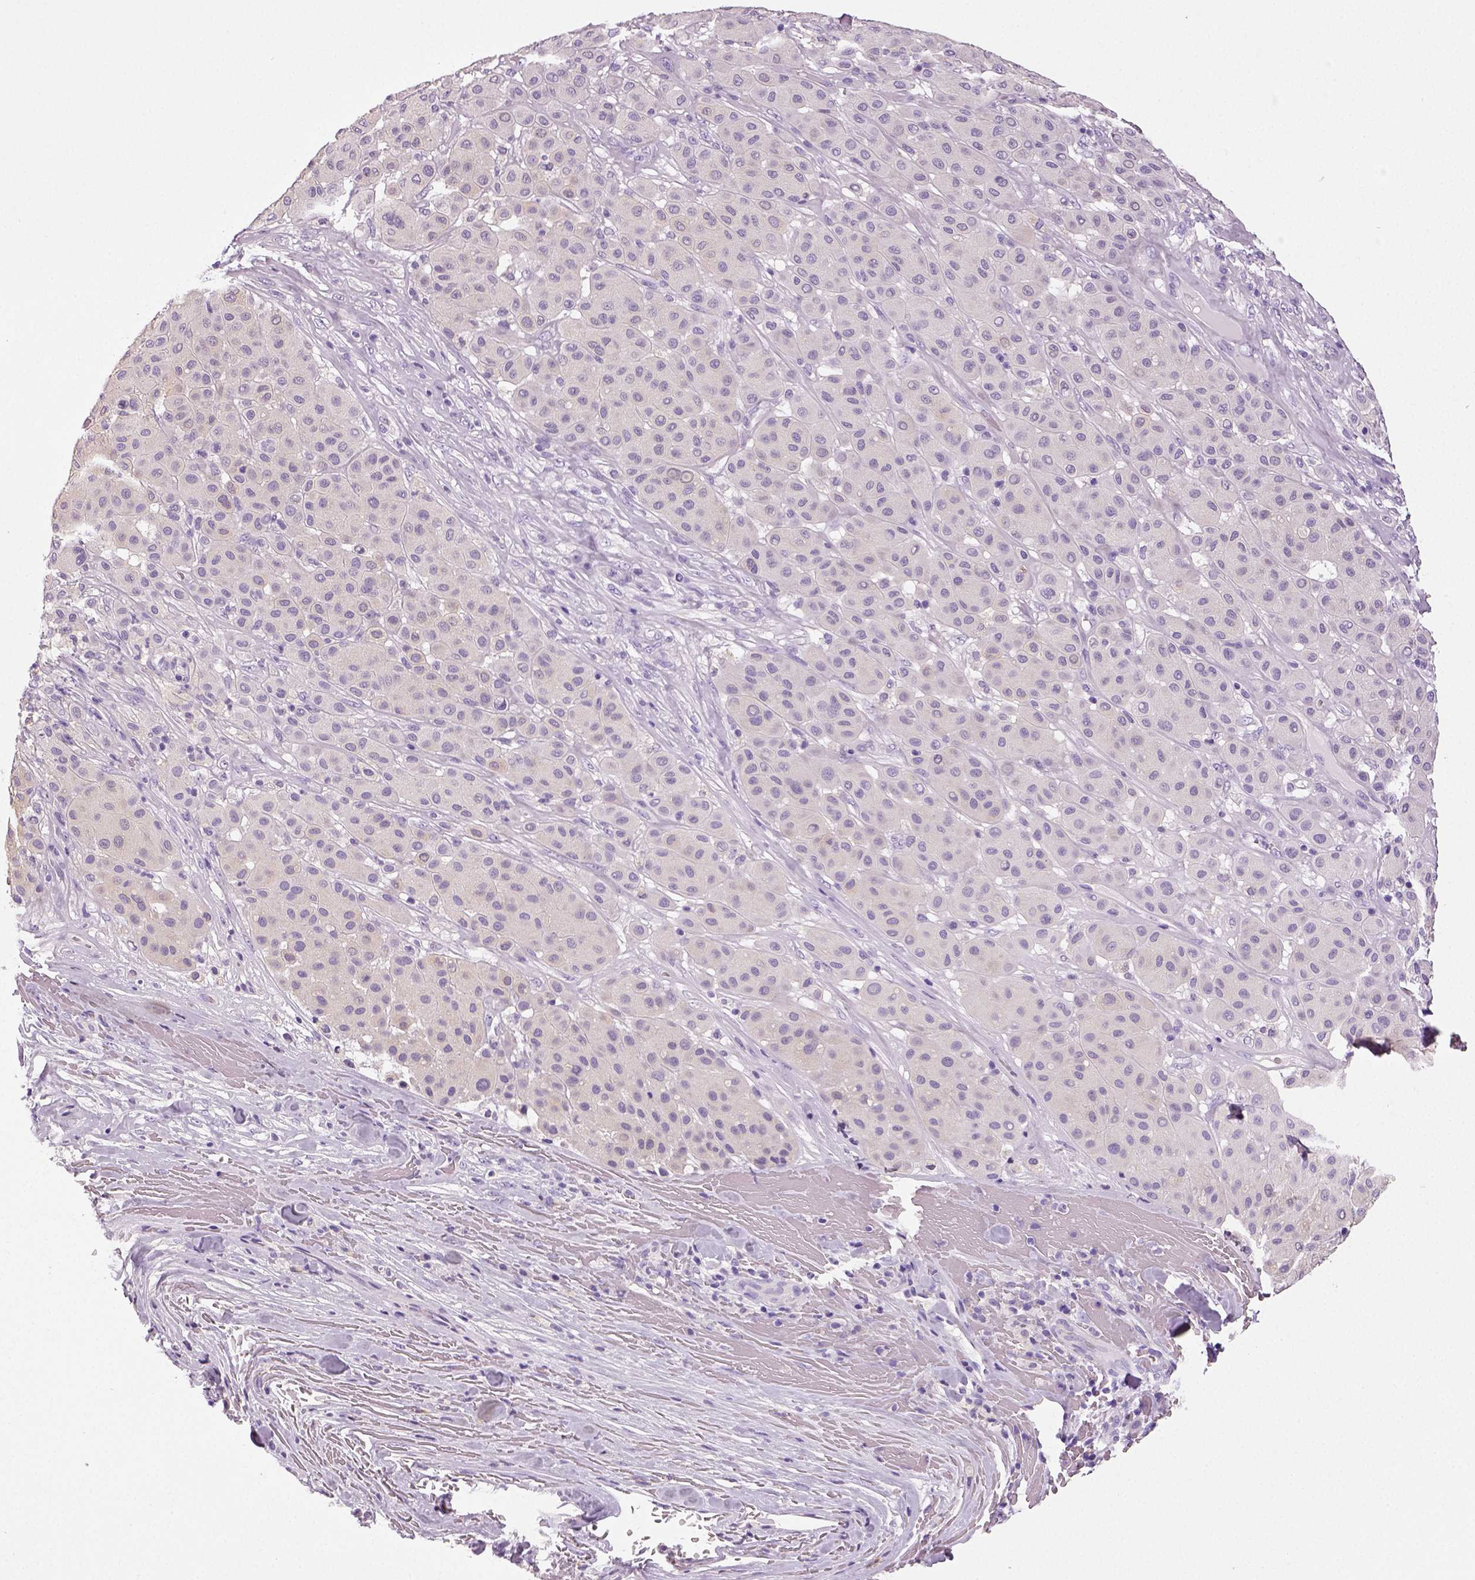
{"staining": {"intensity": "negative", "quantity": "none", "location": "none"}, "tissue": "melanoma", "cell_type": "Tumor cells", "image_type": "cancer", "snomed": [{"axis": "morphology", "description": "Malignant melanoma, Metastatic site"}, {"axis": "topography", "description": "Smooth muscle"}], "caption": "A high-resolution image shows IHC staining of melanoma, which displays no significant staining in tumor cells.", "gene": "NECAB2", "patient": {"sex": "male", "age": 41}}